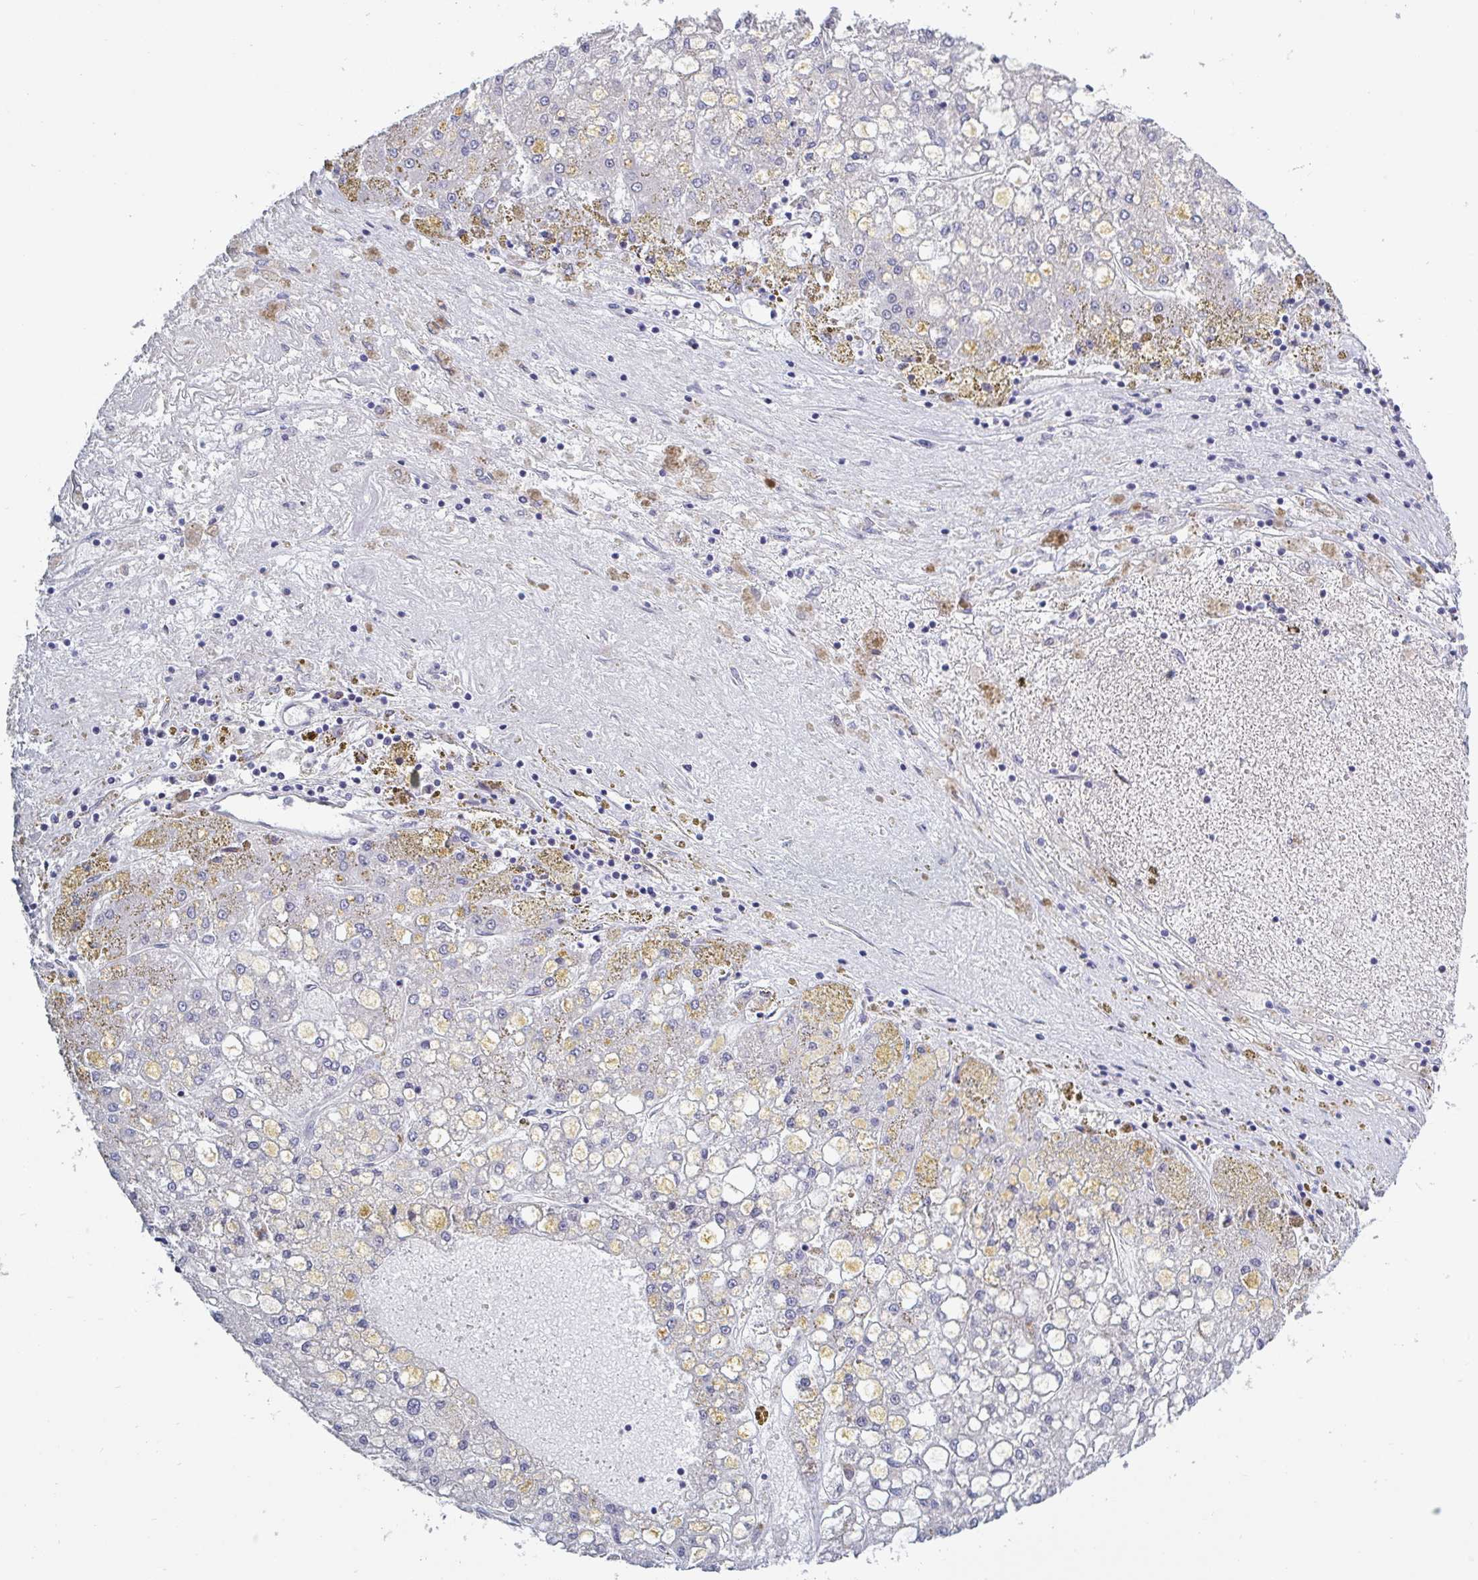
{"staining": {"intensity": "negative", "quantity": "none", "location": "none"}, "tissue": "liver cancer", "cell_type": "Tumor cells", "image_type": "cancer", "snomed": [{"axis": "morphology", "description": "Carcinoma, Hepatocellular, NOS"}, {"axis": "topography", "description": "Liver"}], "caption": "IHC photomicrograph of neoplastic tissue: human liver hepatocellular carcinoma stained with DAB displays no significant protein expression in tumor cells. Nuclei are stained in blue.", "gene": "BCL7B", "patient": {"sex": "male", "age": 67}}